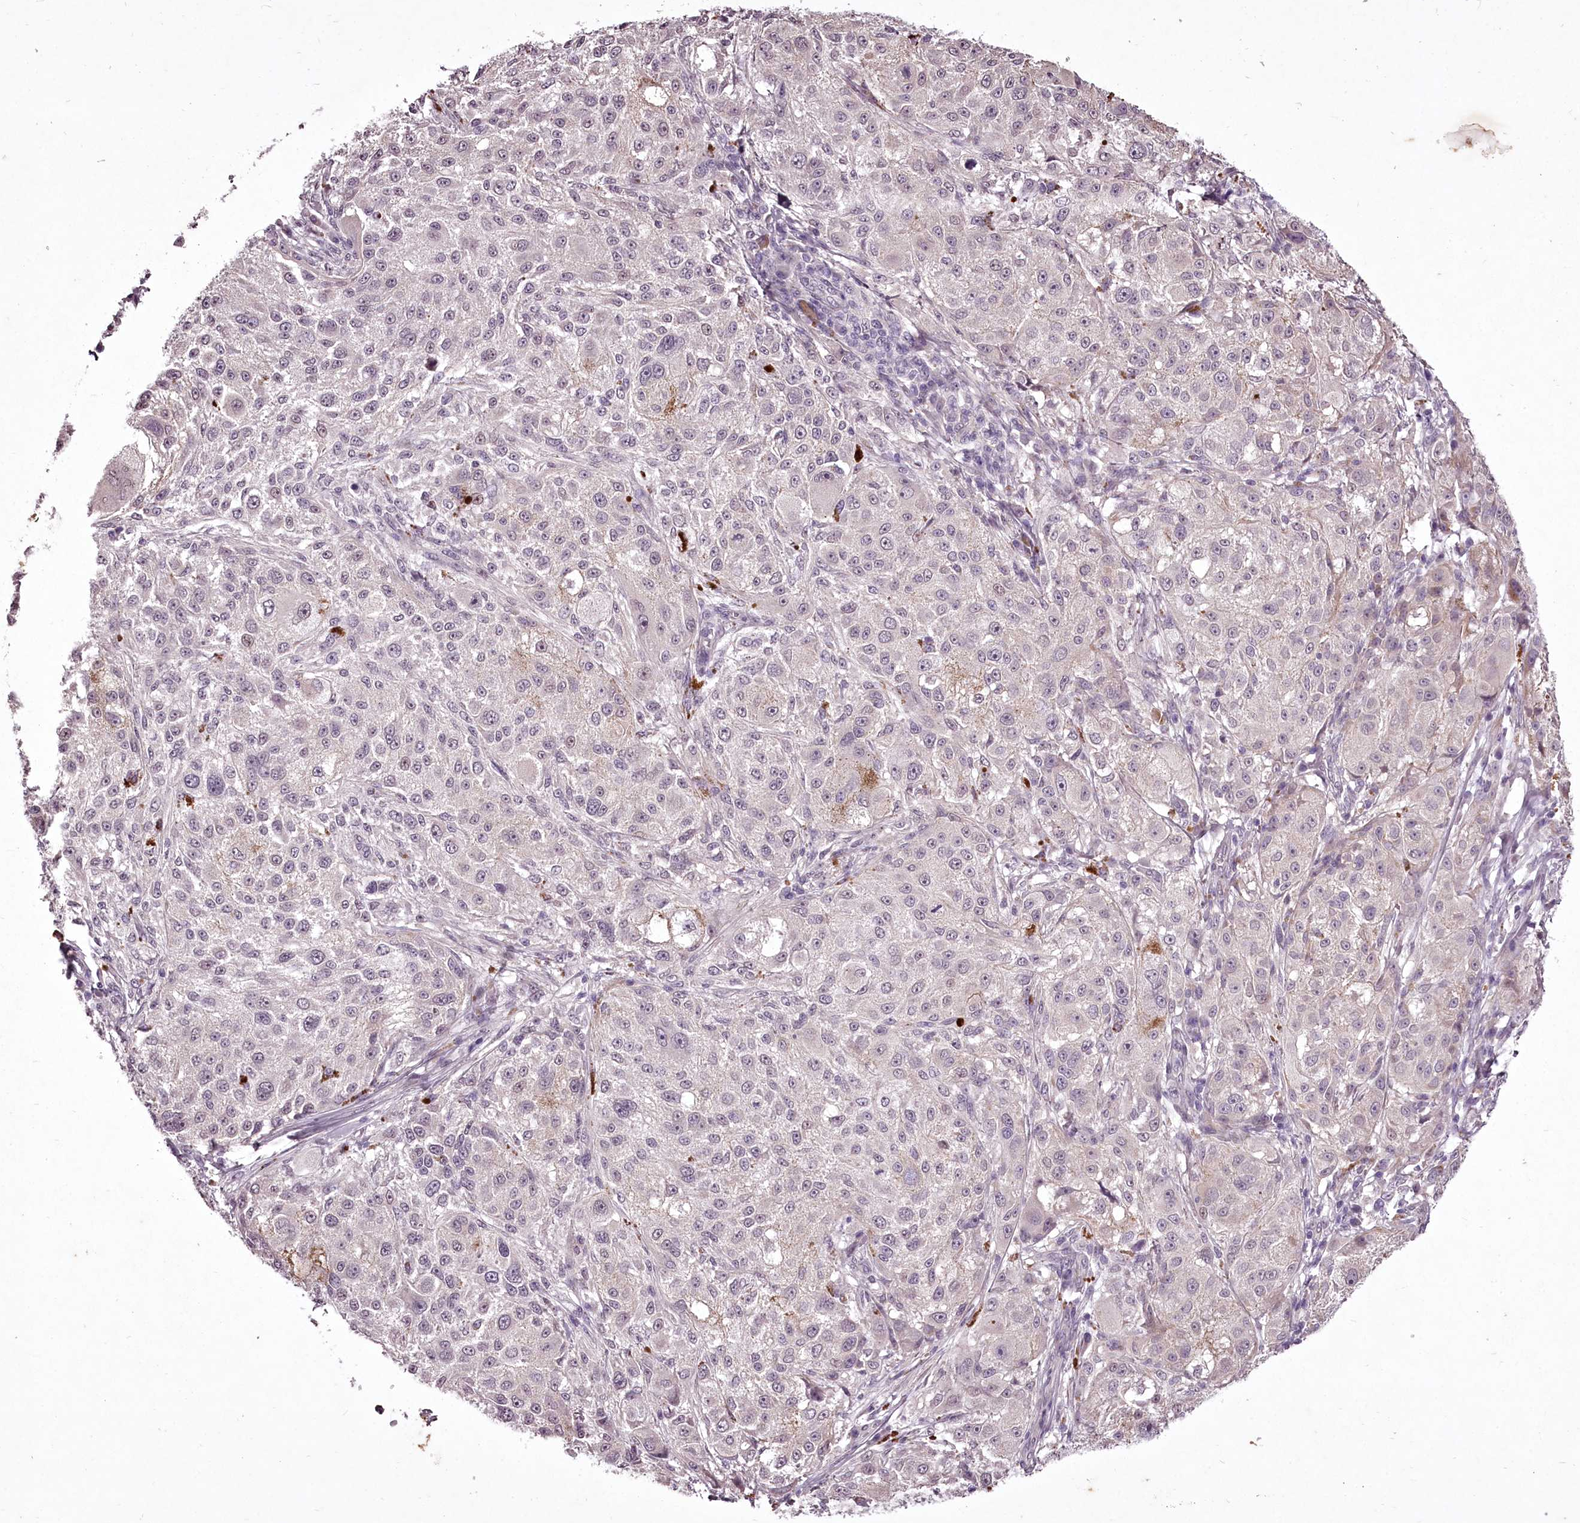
{"staining": {"intensity": "negative", "quantity": "none", "location": "none"}, "tissue": "melanoma", "cell_type": "Tumor cells", "image_type": "cancer", "snomed": [{"axis": "morphology", "description": "Necrosis, NOS"}, {"axis": "morphology", "description": "Malignant melanoma, NOS"}, {"axis": "topography", "description": "Skin"}], "caption": "A photomicrograph of melanoma stained for a protein exhibits no brown staining in tumor cells. (Brightfield microscopy of DAB IHC at high magnification).", "gene": "C1orf56", "patient": {"sex": "female", "age": 87}}